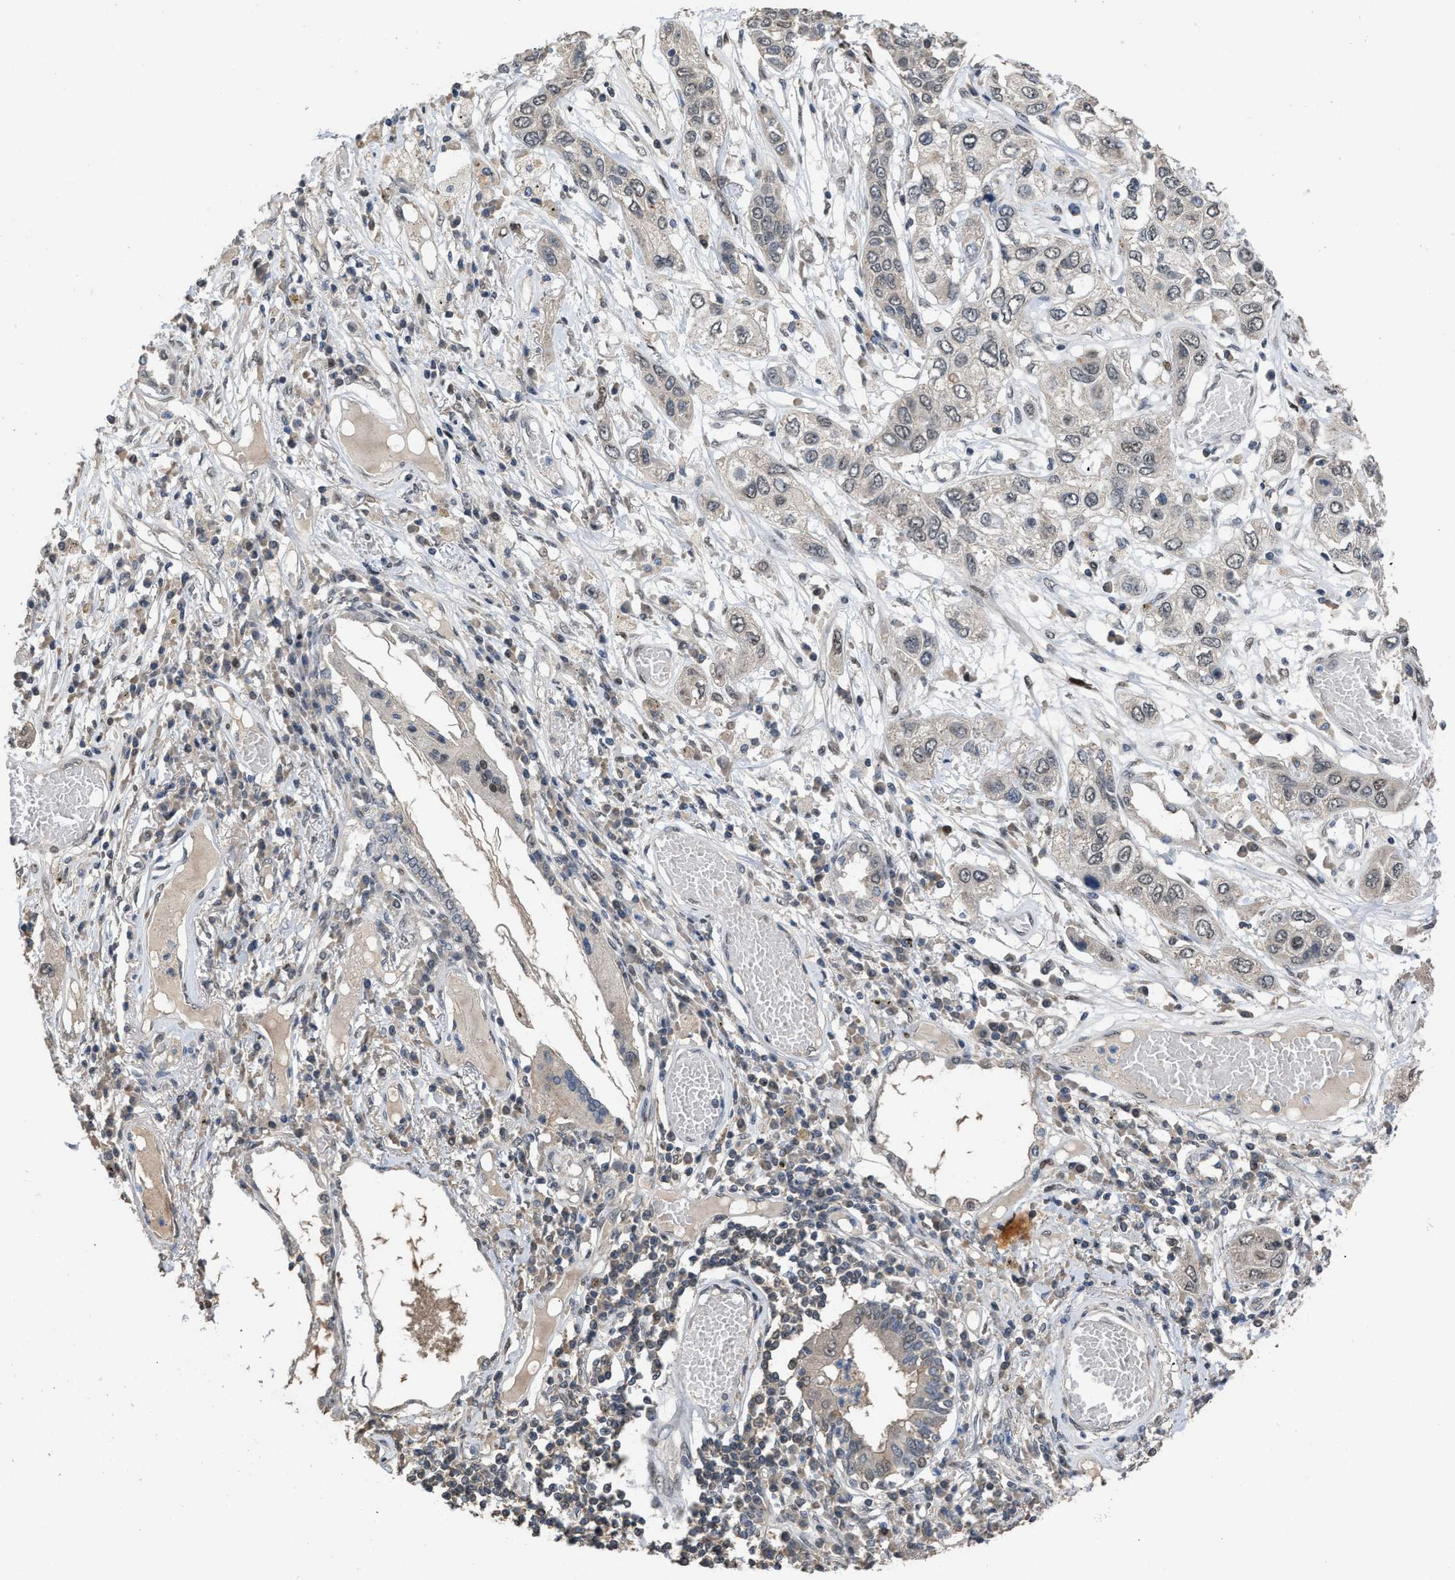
{"staining": {"intensity": "weak", "quantity": "25%-75%", "location": "nuclear"}, "tissue": "lung cancer", "cell_type": "Tumor cells", "image_type": "cancer", "snomed": [{"axis": "morphology", "description": "Squamous cell carcinoma, NOS"}, {"axis": "topography", "description": "Lung"}], "caption": "Brown immunohistochemical staining in lung cancer (squamous cell carcinoma) displays weak nuclear staining in approximately 25%-75% of tumor cells.", "gene": "SETDB1", "patient": {"sex": "male", "age": 71}}